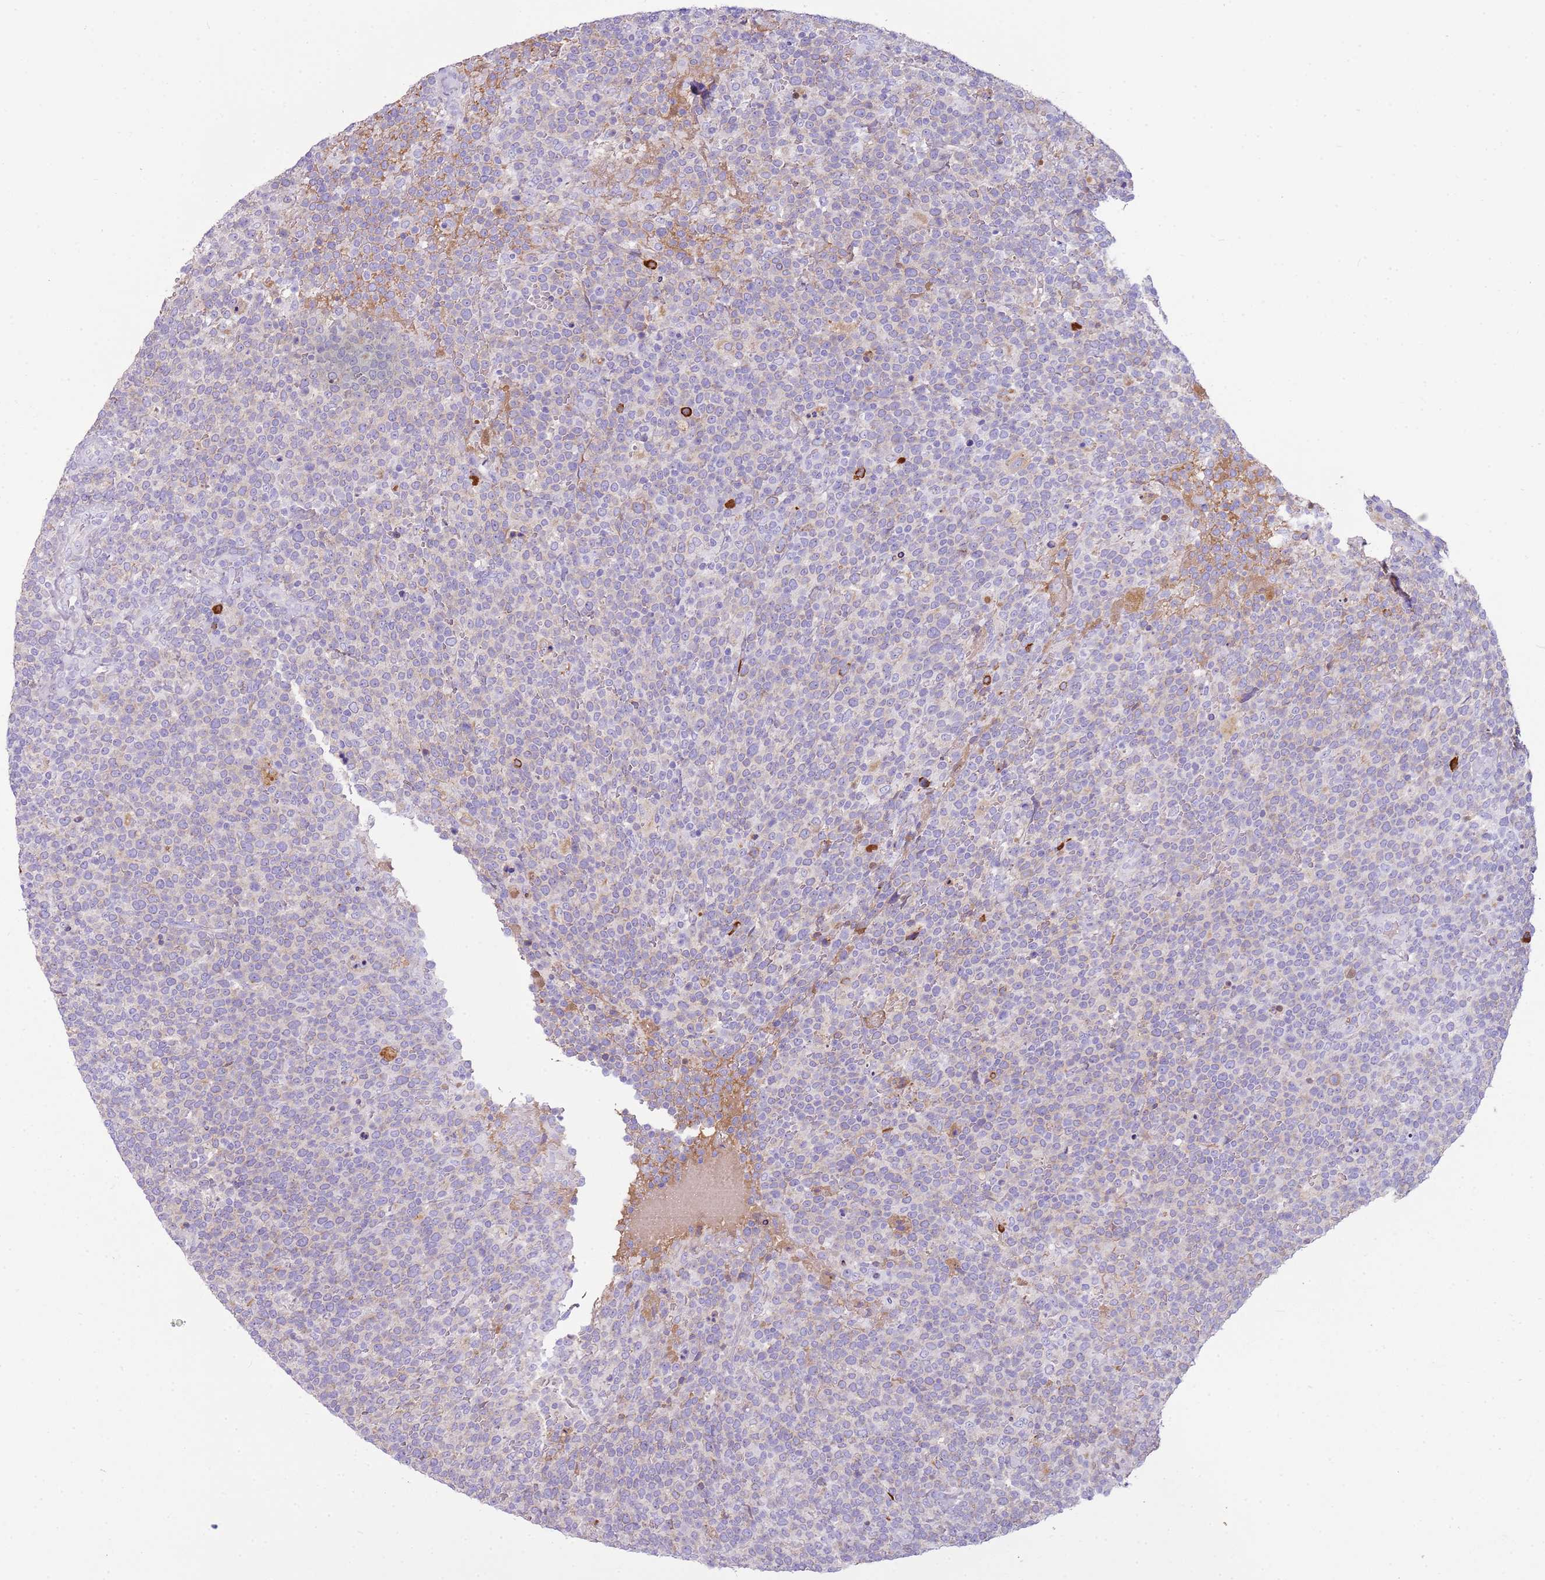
{"staining": {"intensity": "negative", "quantity": "none", "location": "none"}, "tissue": "lymphoma", "cell_type": "Tumor cells", "image_type": "cancer", "snomed": [{"axis": "morphology", "description": "Malignant lymphoma, non-Hodgkin's type, High grade"}, {"axis": "topography", "description": "Lymph node"}], "caption": "A histopathology image of human lymphoma is negative for staining in tumor cells.", "gene": "IGKV3D-11", "patient": {"sex": "male", "age": 61}}